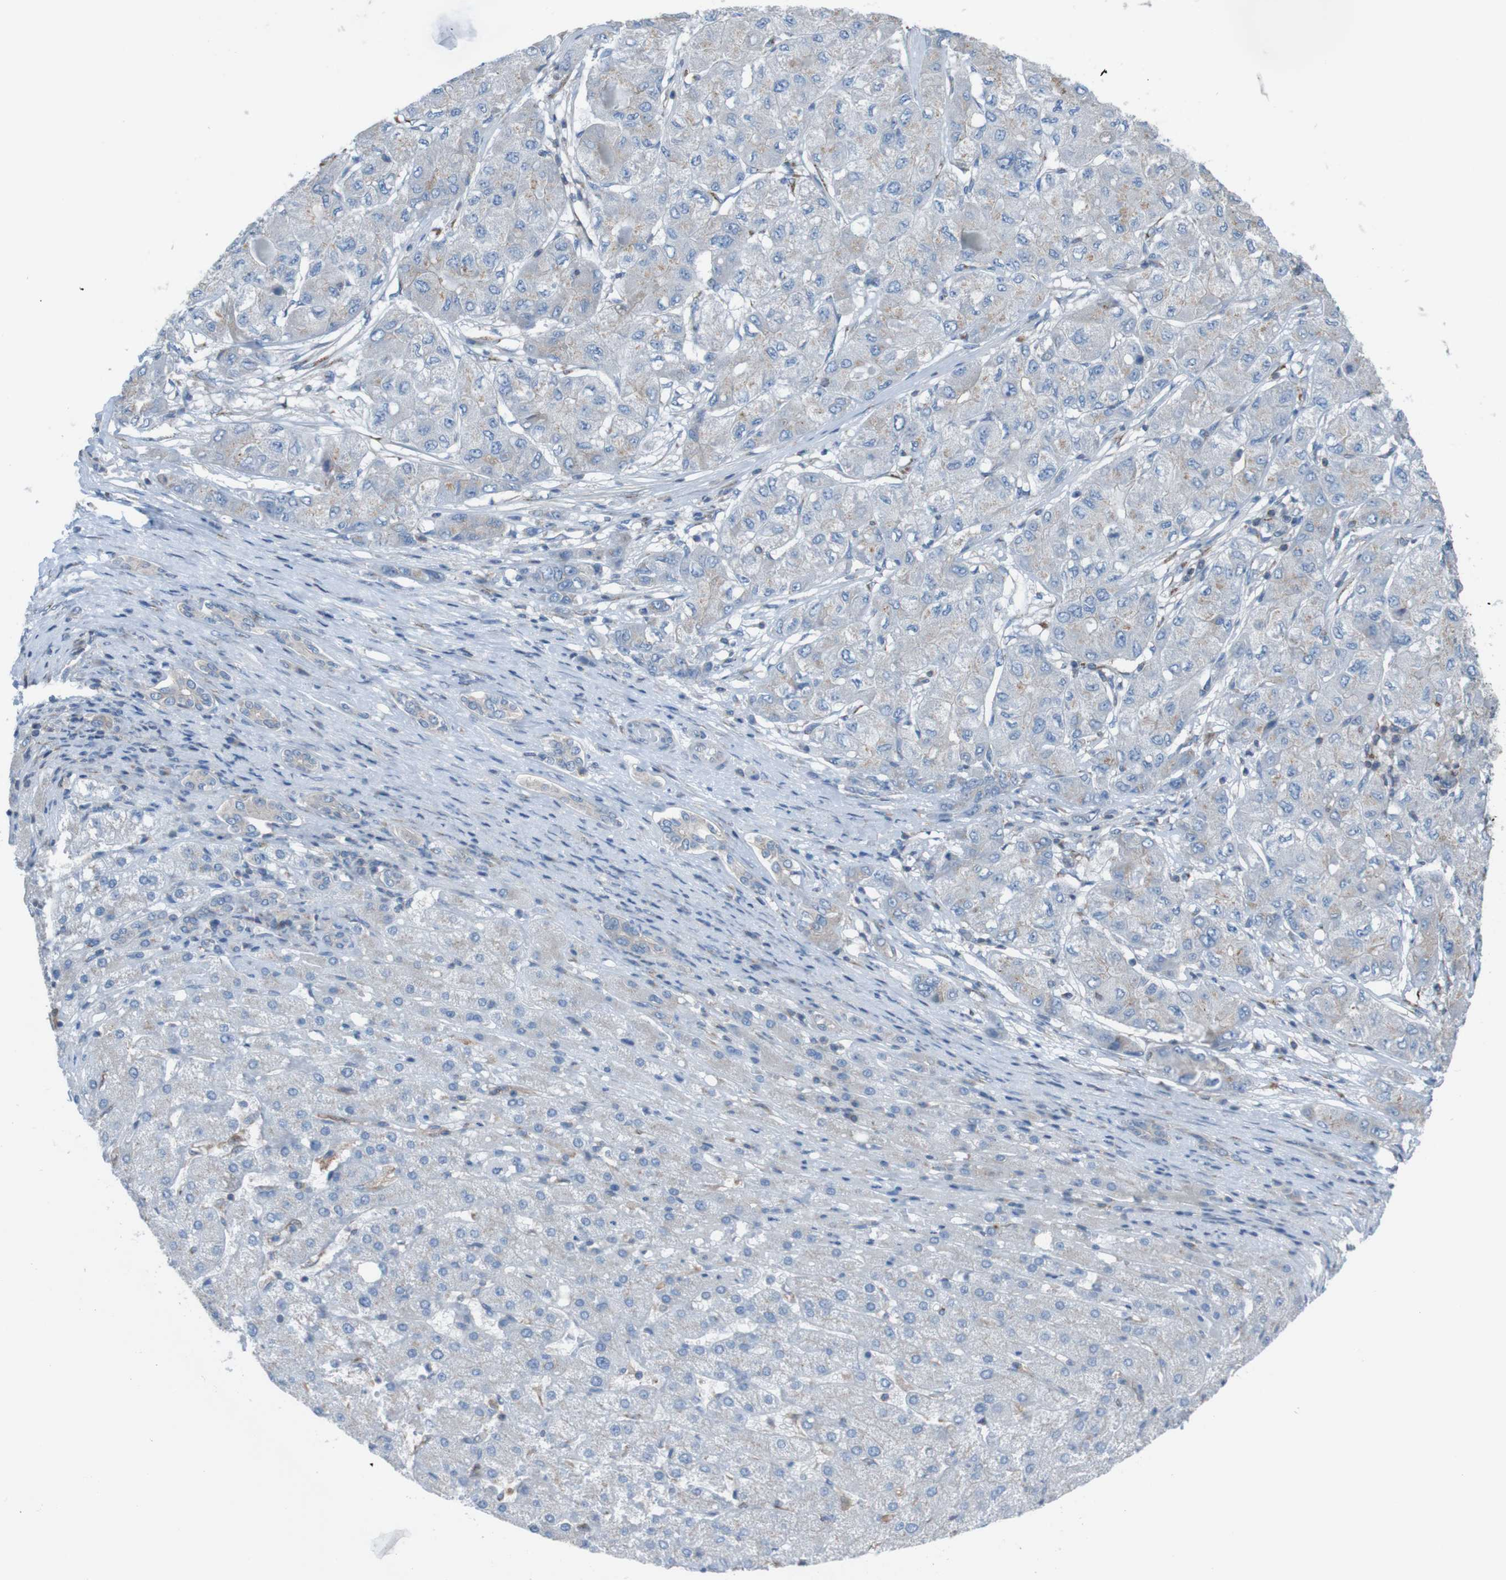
{"staining": {"intensity": "weak", "quantity": "<25%", "location": "cytoplasmic/membranous"}, "tissue": "liver cancer", "cell_type": "Tumor cells", "image_type": "cancer", "snomed": [{"axis": "morphology", "description": "Carcinoma, Hepatocellular, NOS"}, {"axis": "topography", "description": "Liver"}], "caption": "Immunohistochemistry of human hepatocellular carcinoma (liver) displays no expression in tumor cells.", "gene": "MINAR1", "patient": {"sex": "male", "age": 80}}